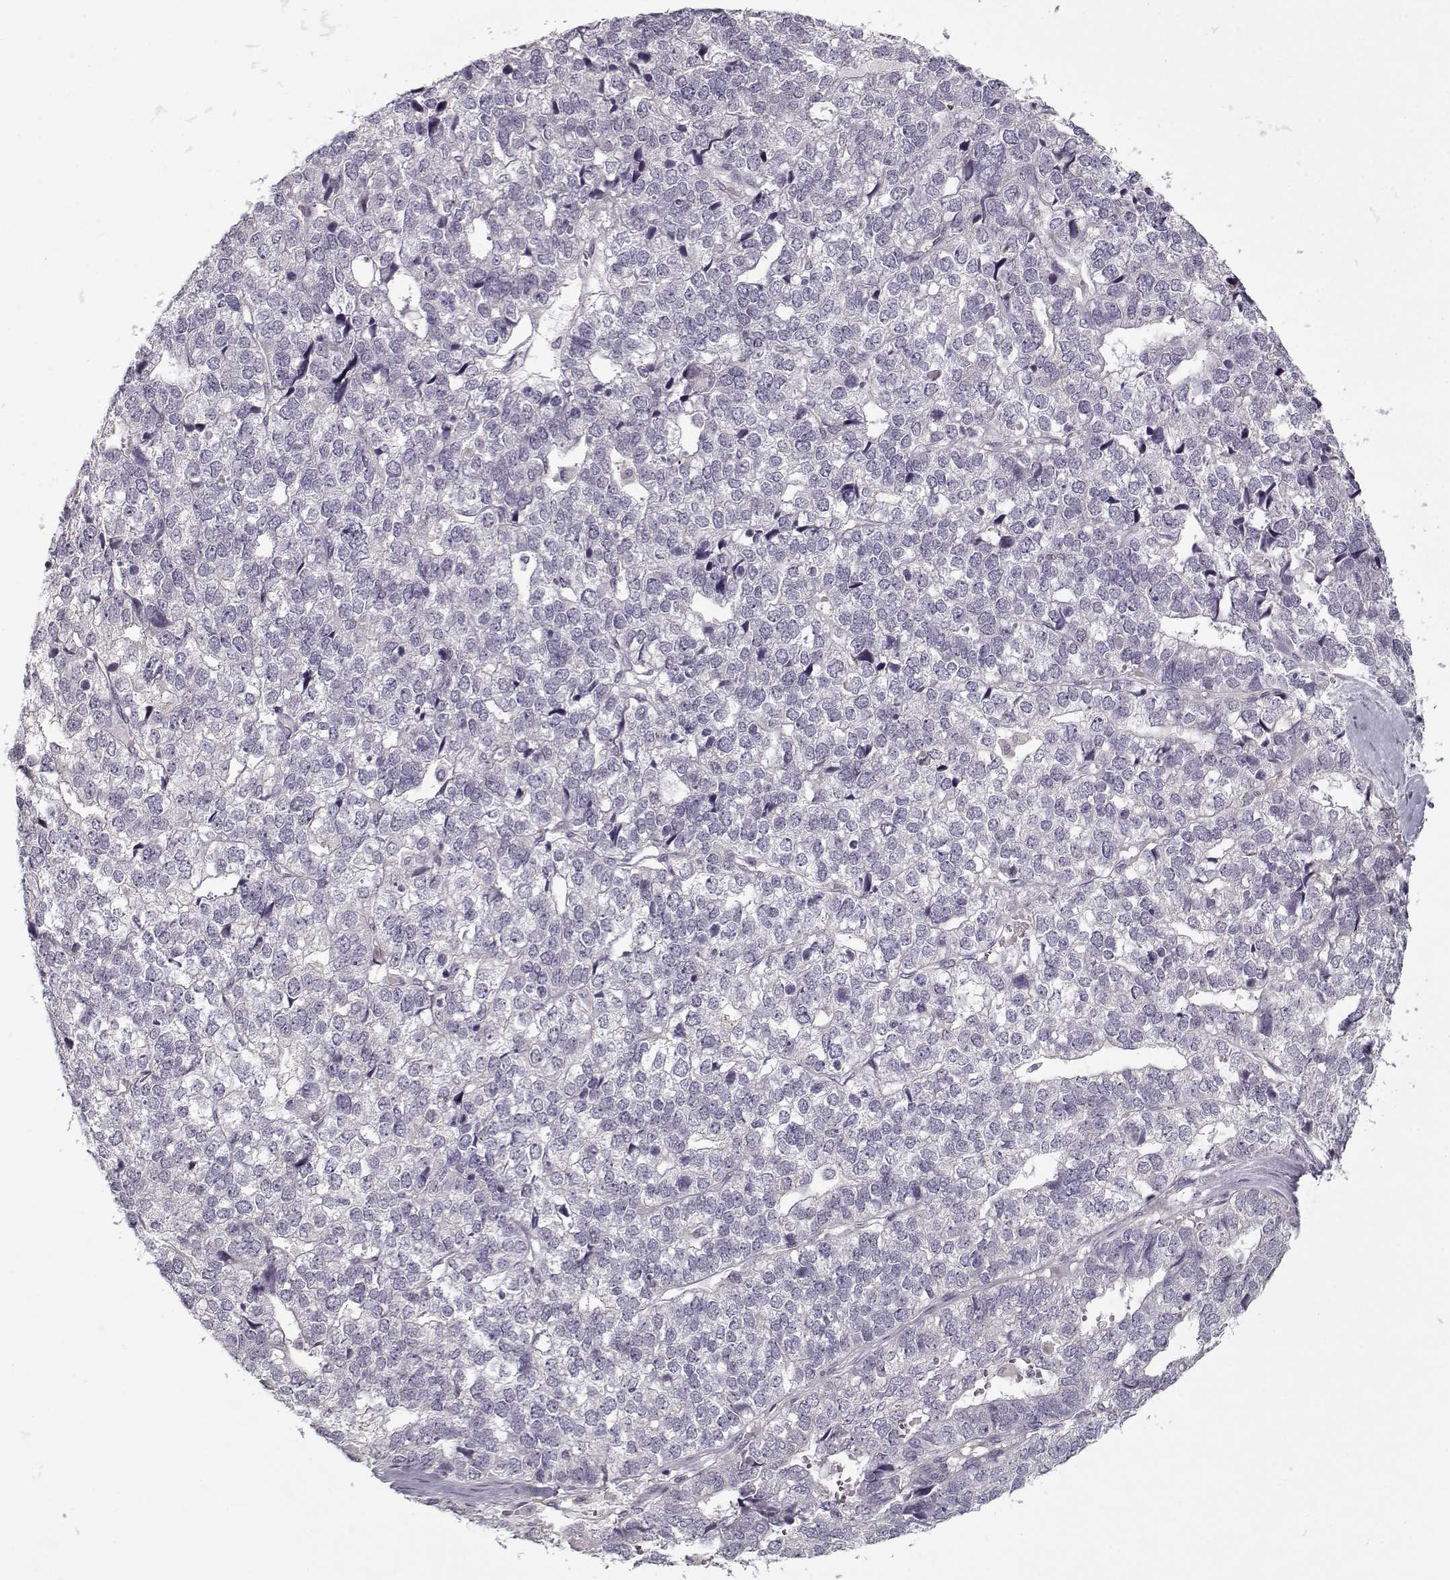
{"staining": {"intensity": "negative", "quantity": "none", "location": "none"}, "tissue": "stomach cancer", "cell_type": "Tumor cells", "image_type": "cancer", "snomed": [{"axis": "morphology", "description": "Adenocarcinoma, NOS"}, {"axis": "topography", "description": "Stomach"}], "caption": "Immunohistochemical staining of human stomach cancer (adenocarcinoma) exhibits no significant positivity in tumor cells.", "gene": "UNC13D", "patient": {"sex": "male", "age": 69}}